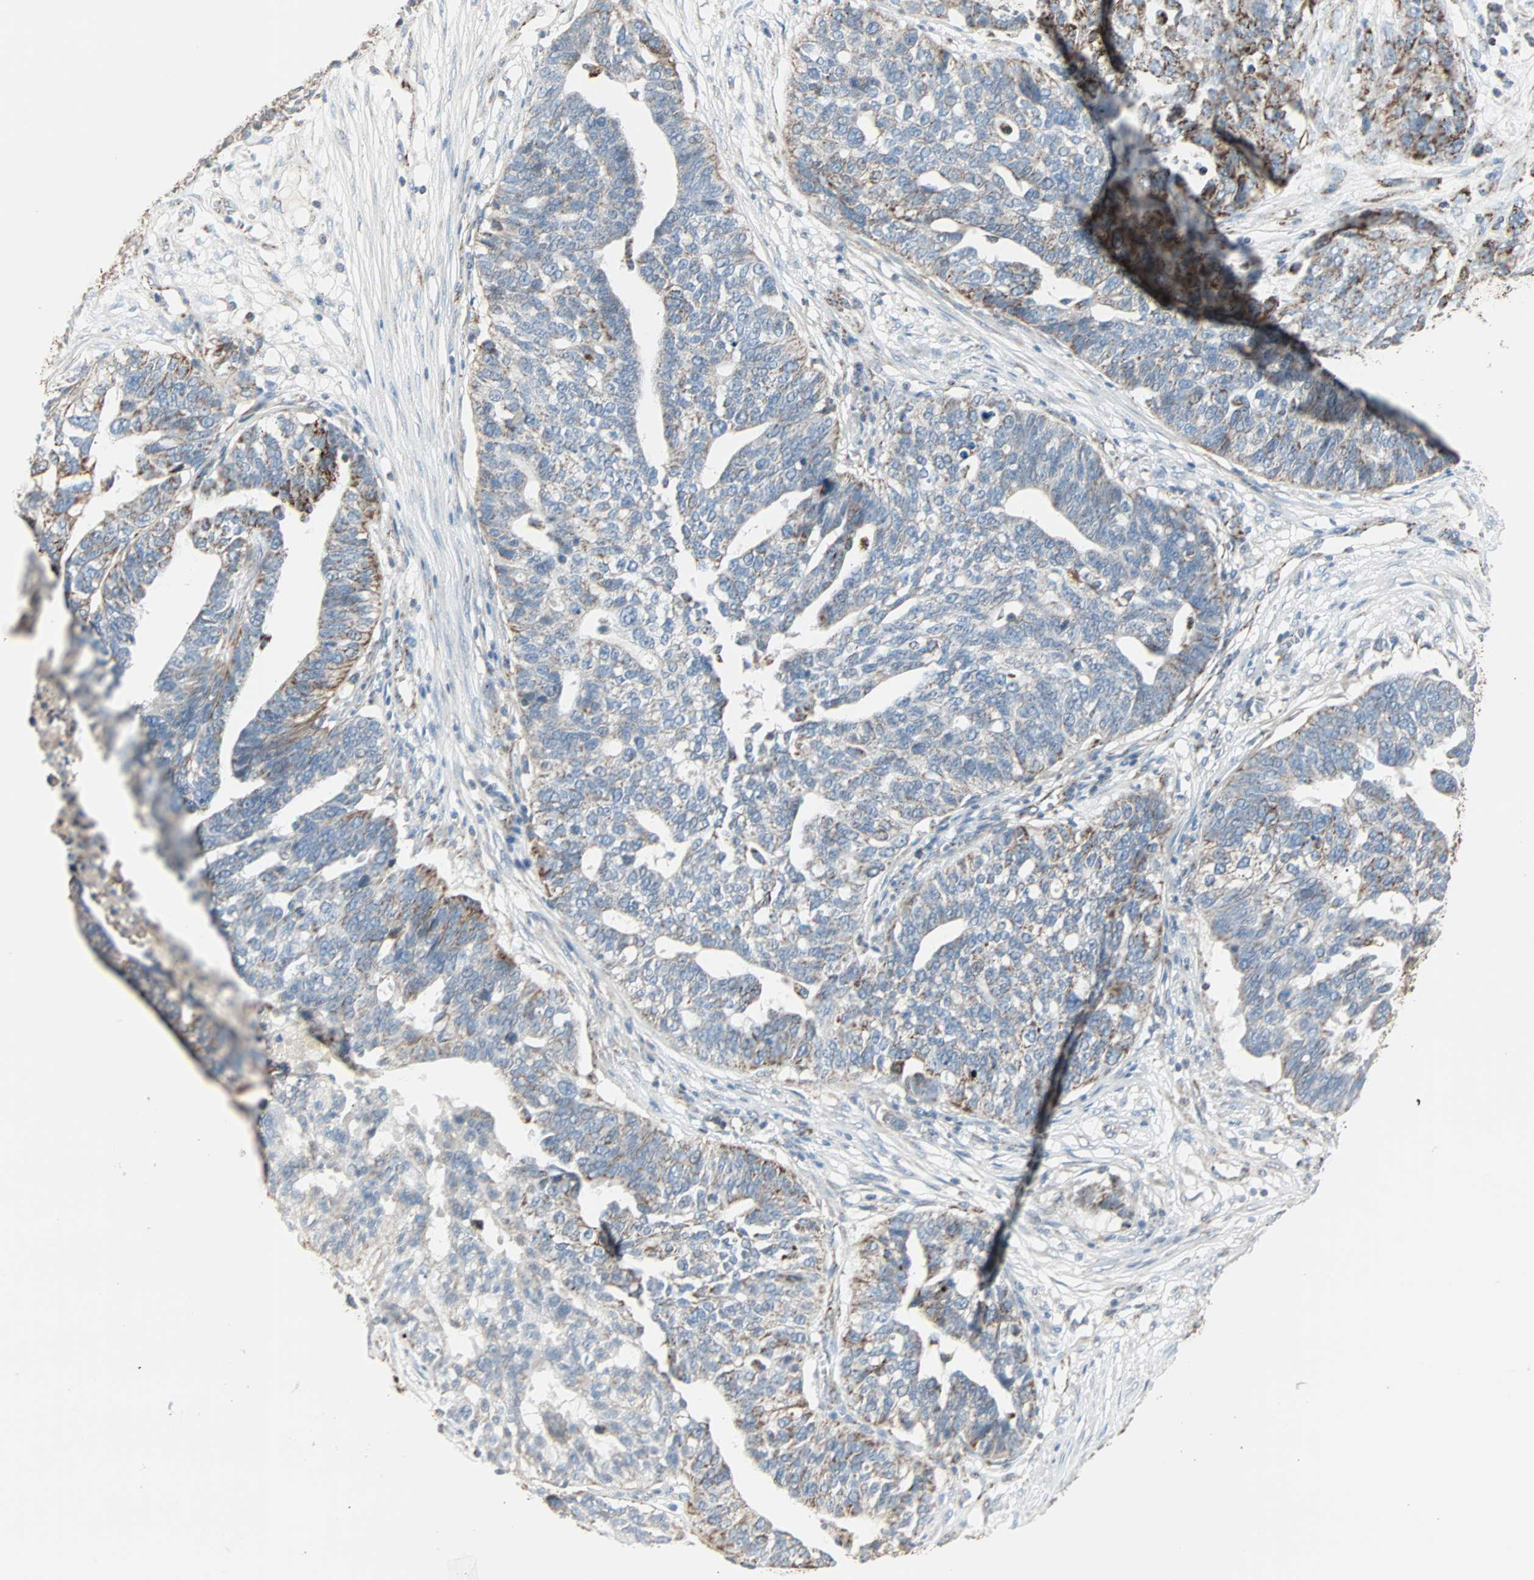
{"staining": {"intensity": "weak", "quantity": "<25%", "location": "cytoplasmic/membranous"}, "tissue": "ovarian cancer", "cell_type": "Tumor cells", "image_type": "cancer", "snomed": [{"axis": "morphology", "description": "Cystadenocarcinoma, serous, NOS"}, {"axis": "topography", "description": "Ovary"}], "caption": "The immunohistochemistry (IHC) histopathology image has no significant staining in tumor cells of serous cystadenocarcinoma (ovarian) tissue. Brightfield microscopy of immunohistochemistry (IHC) stained with DAB (brown) and hematoxylin (blue), captured at high magnification.", "gene": "IDH2", "patient": {"sex": "female", "age": 59}}